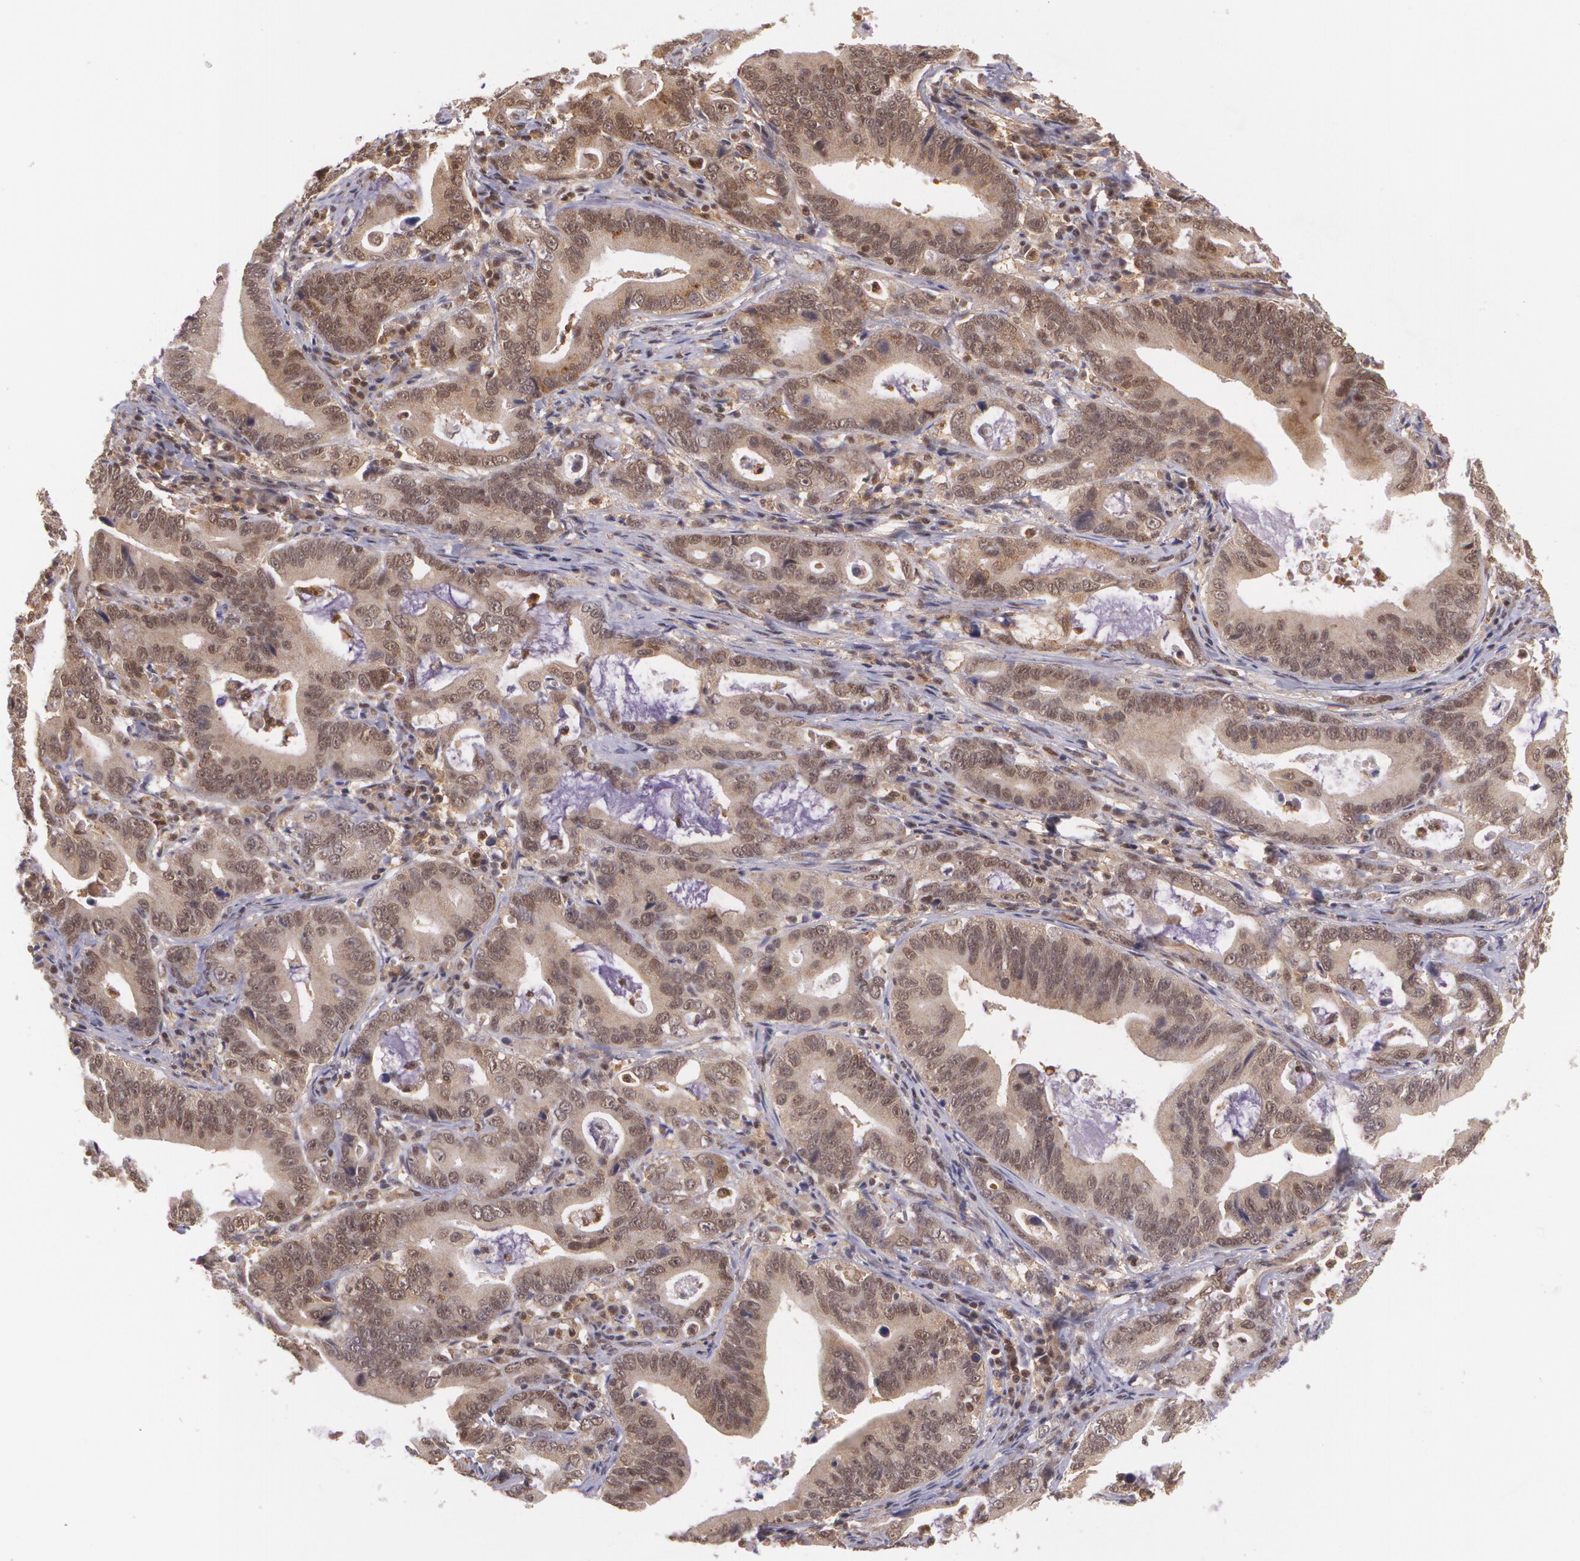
{"staining": {"intensity": "moderate", "quantity": ">75%", "location": "cytoplasmic/membranous,nuclear"}, "tissue": "stomach cancer", "cell_type": "Tumor cells", "image_type": "cancer", "snomed": [{"axis": "morphology", "description": "Adenocarcinoma, NOS"}, {"axis": "topography", "description": "Stomach, upper"}], "caption": "Stomach cancer stained with immunohistochemistry exhibits moderate cytoplasmic/membranous and nuclear expression in approximately >75% of tumor cells.", "gene": "CUL2", "patient": {"sex": "male", "age": 63}}